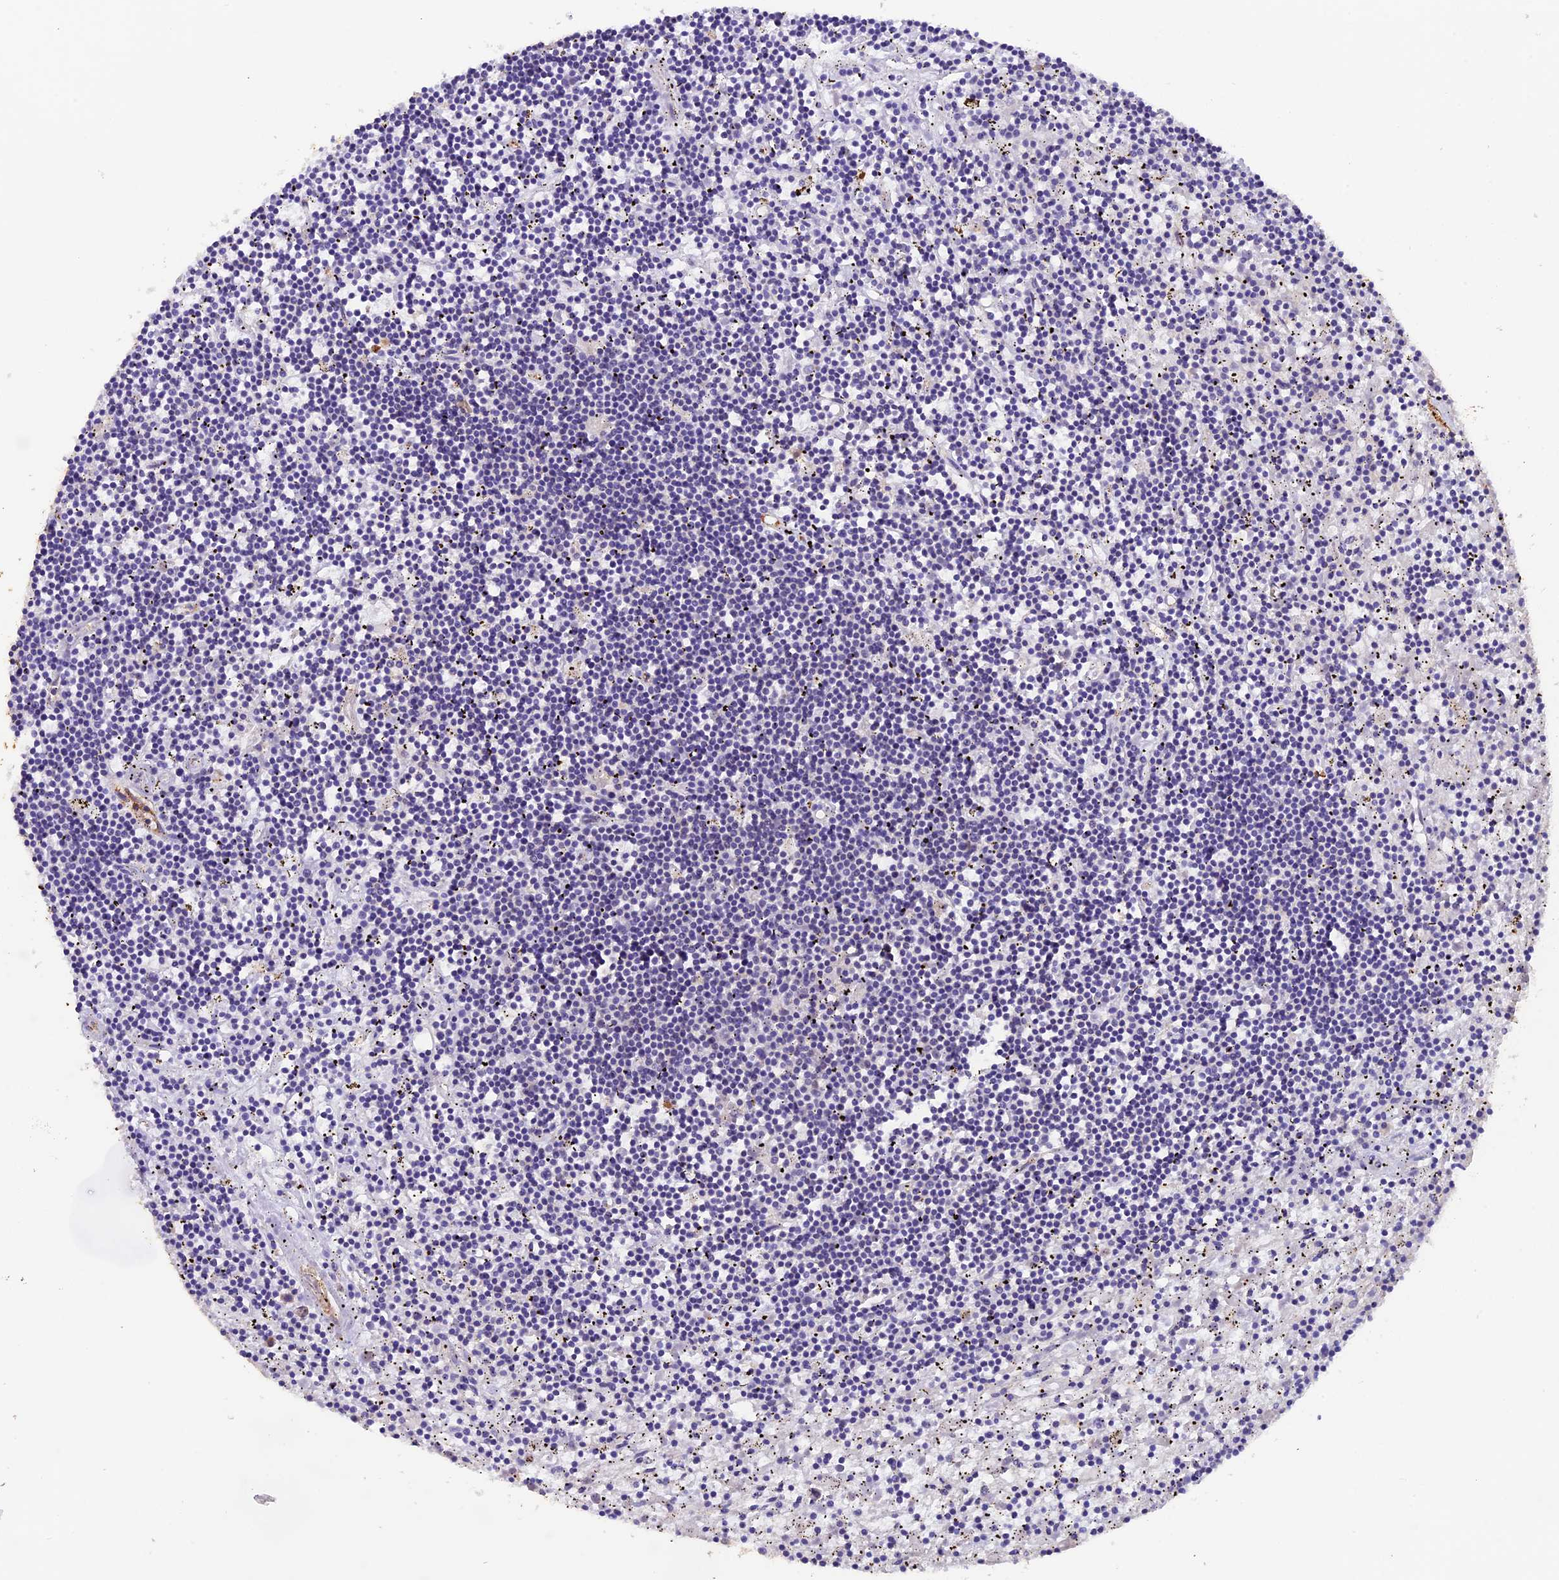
{"staining": {"intensity": "negative", "quantity": "none", "location": "none"}, "tissue": "lymphoma", "cell_type": "Tumor cells", "image_type": "cancer", "snomed": [{"axis": "morphology", "description": "Malignant lymphoma, non-Hodgkin's type, Low grade"}, {"axis": "topography", "description": "Spleen"}], "caption": "Immunohistochemistry photomicrograph of neoplastic tissue: low-grade malignant lymphoma, non-Hodgkin's type stained with DAB (3,3'-diaminobenzidine) exhibits no significant protein expression in tumor cells. (Brightfield microscopy of DAB (3,3'-diaminobenzidine) IHC at high magnification).", "gene": "NCK2", "patient": {"sex": "male", "age": 76}}